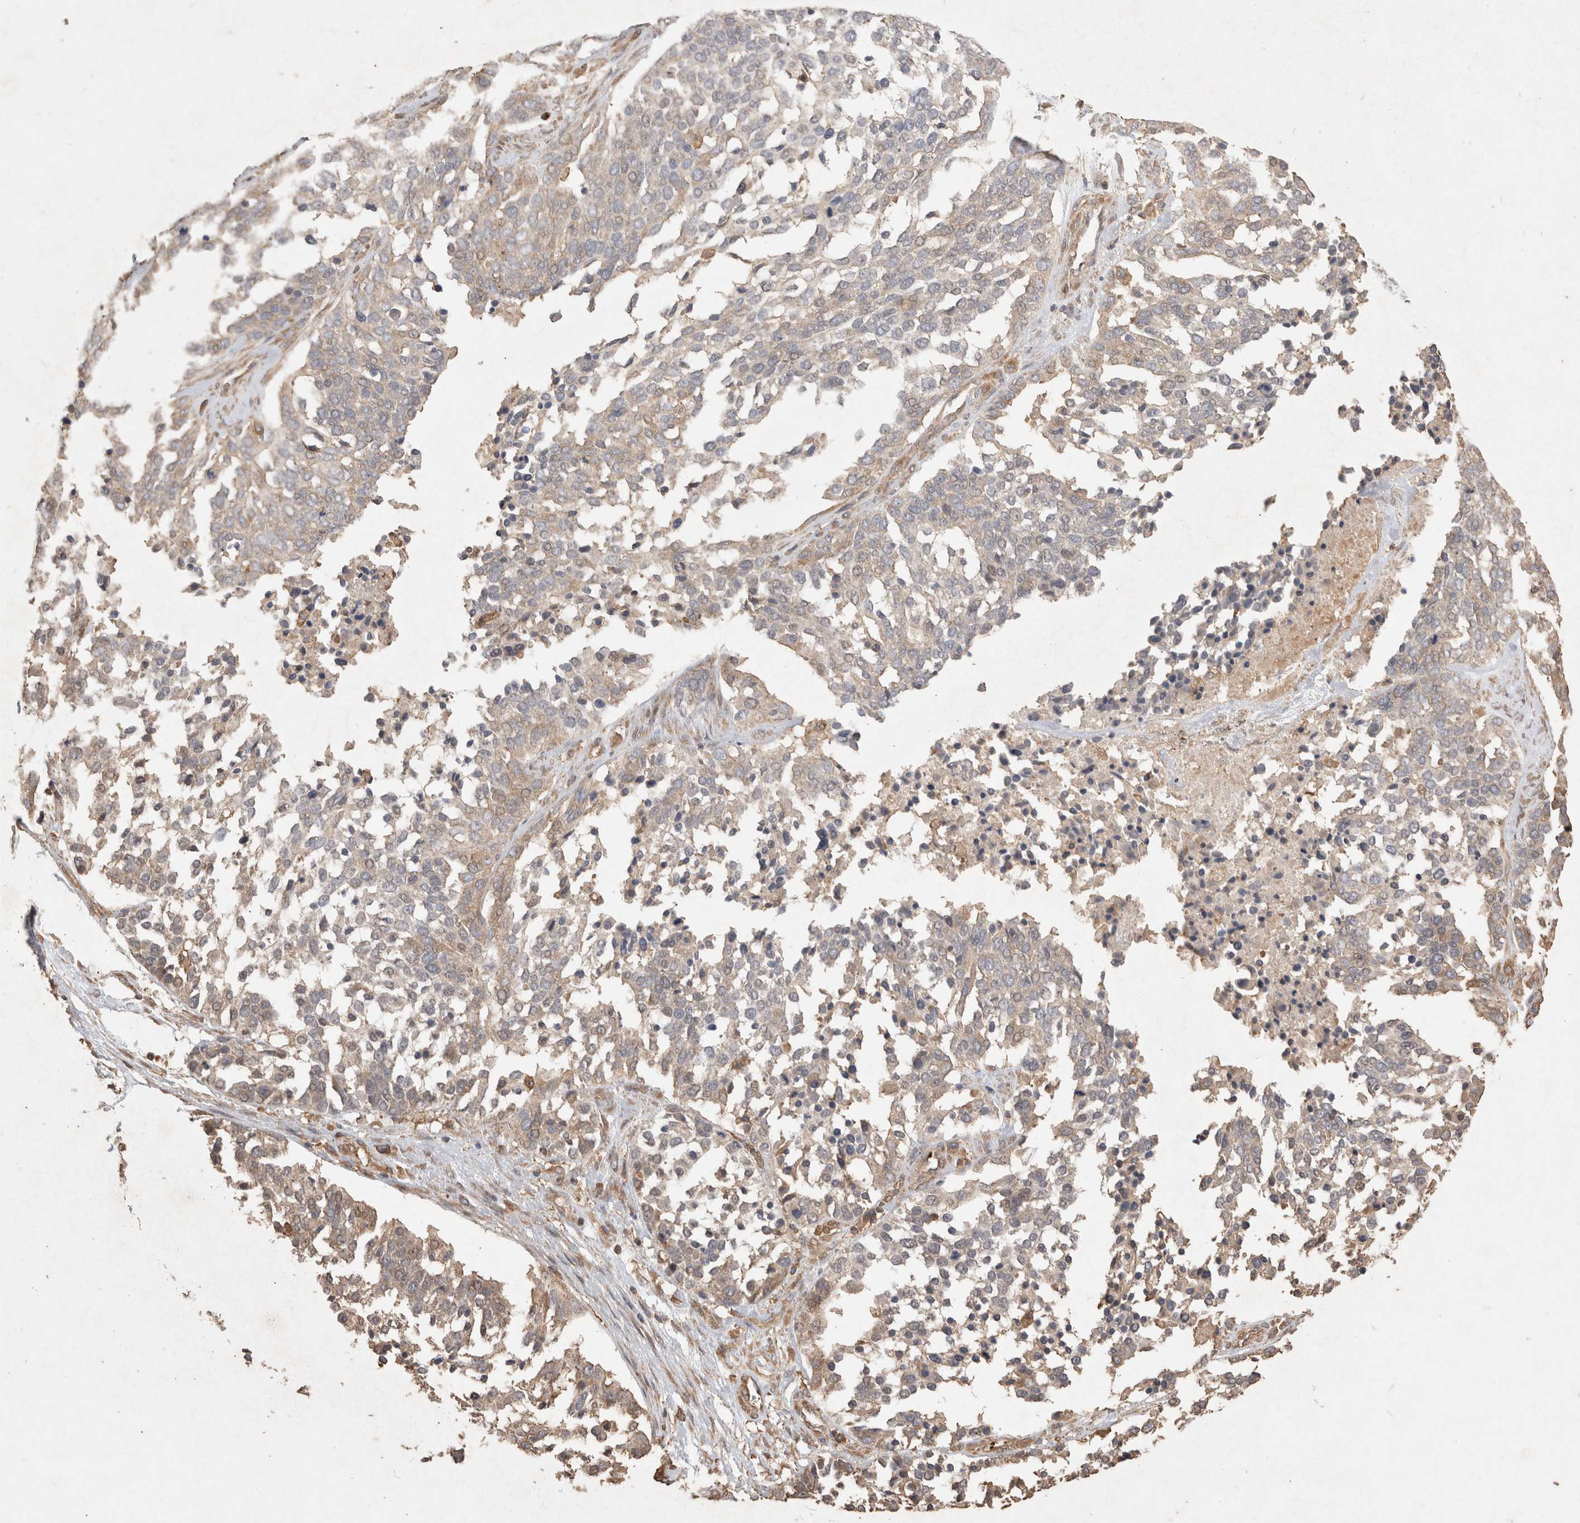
{"staining": {"intensity": "weak", "quantity": "25%-75%", "location": "cytoplasmic/membranous"}, "tissue": "ovarian cancer", "cell_type": "Tumor cells", "image_type": "cancer", "snomed": [{"axis": "morphology", "description": "Cystadenocarcinoma, serous, NOS"}, {"axis": "topography", "description": "Ovary"}], "caption": "High-power microscopy captured an immunohistochemistry micrograph of ovarian cancer, revealing weak cytoplasmic/membranous staining in about 25%-75% of tumor cells. (DAB (3,3'-diaminobenzidine) IHC, brown staining for protein, blue staining for nuclei).", "gene": "SNX31", "patient": {"sex": "female", "age": 44}}